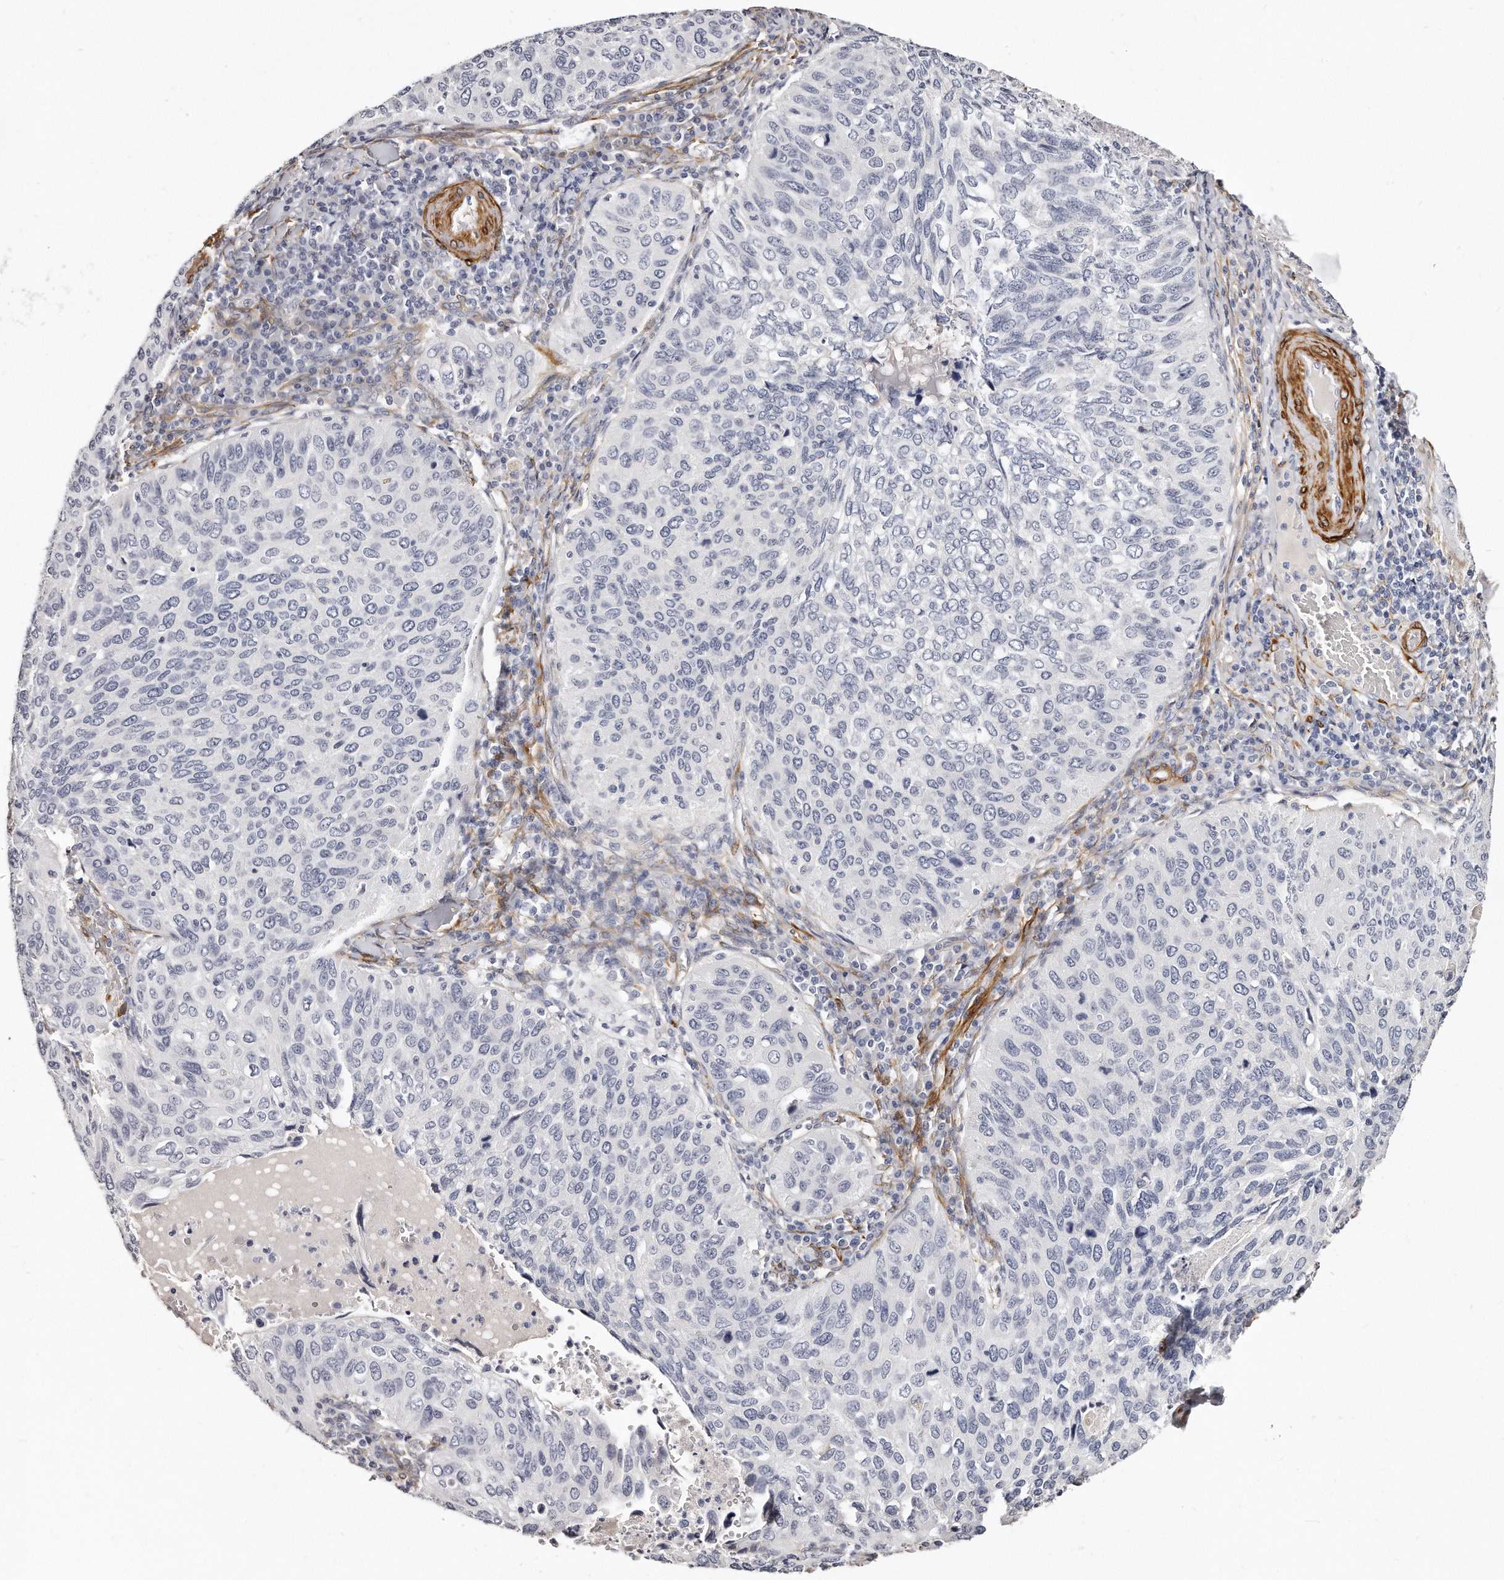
{"staining": {"intensity": "negative", "quantity": "none", "location": "none"}, "tissue": "cervical cancer", "cell_type": "Tumor cells", "image_type": "cancer", "snomed": [{"axis": "morphology", "description": "Squamous cell carcinoma, NOS"}, {"axis": "topography", "description": "Cervix"}], "caption": "This histopathology image is of cervical cancer (squamous cell carcinoma) stained with immunohistochemistry to label a protein in brown with the nuclei are counter-stained blue. There is no staining in tumor cells.", "gene": "LMOD1", "patient": {"sex": "female", "age": 38}}